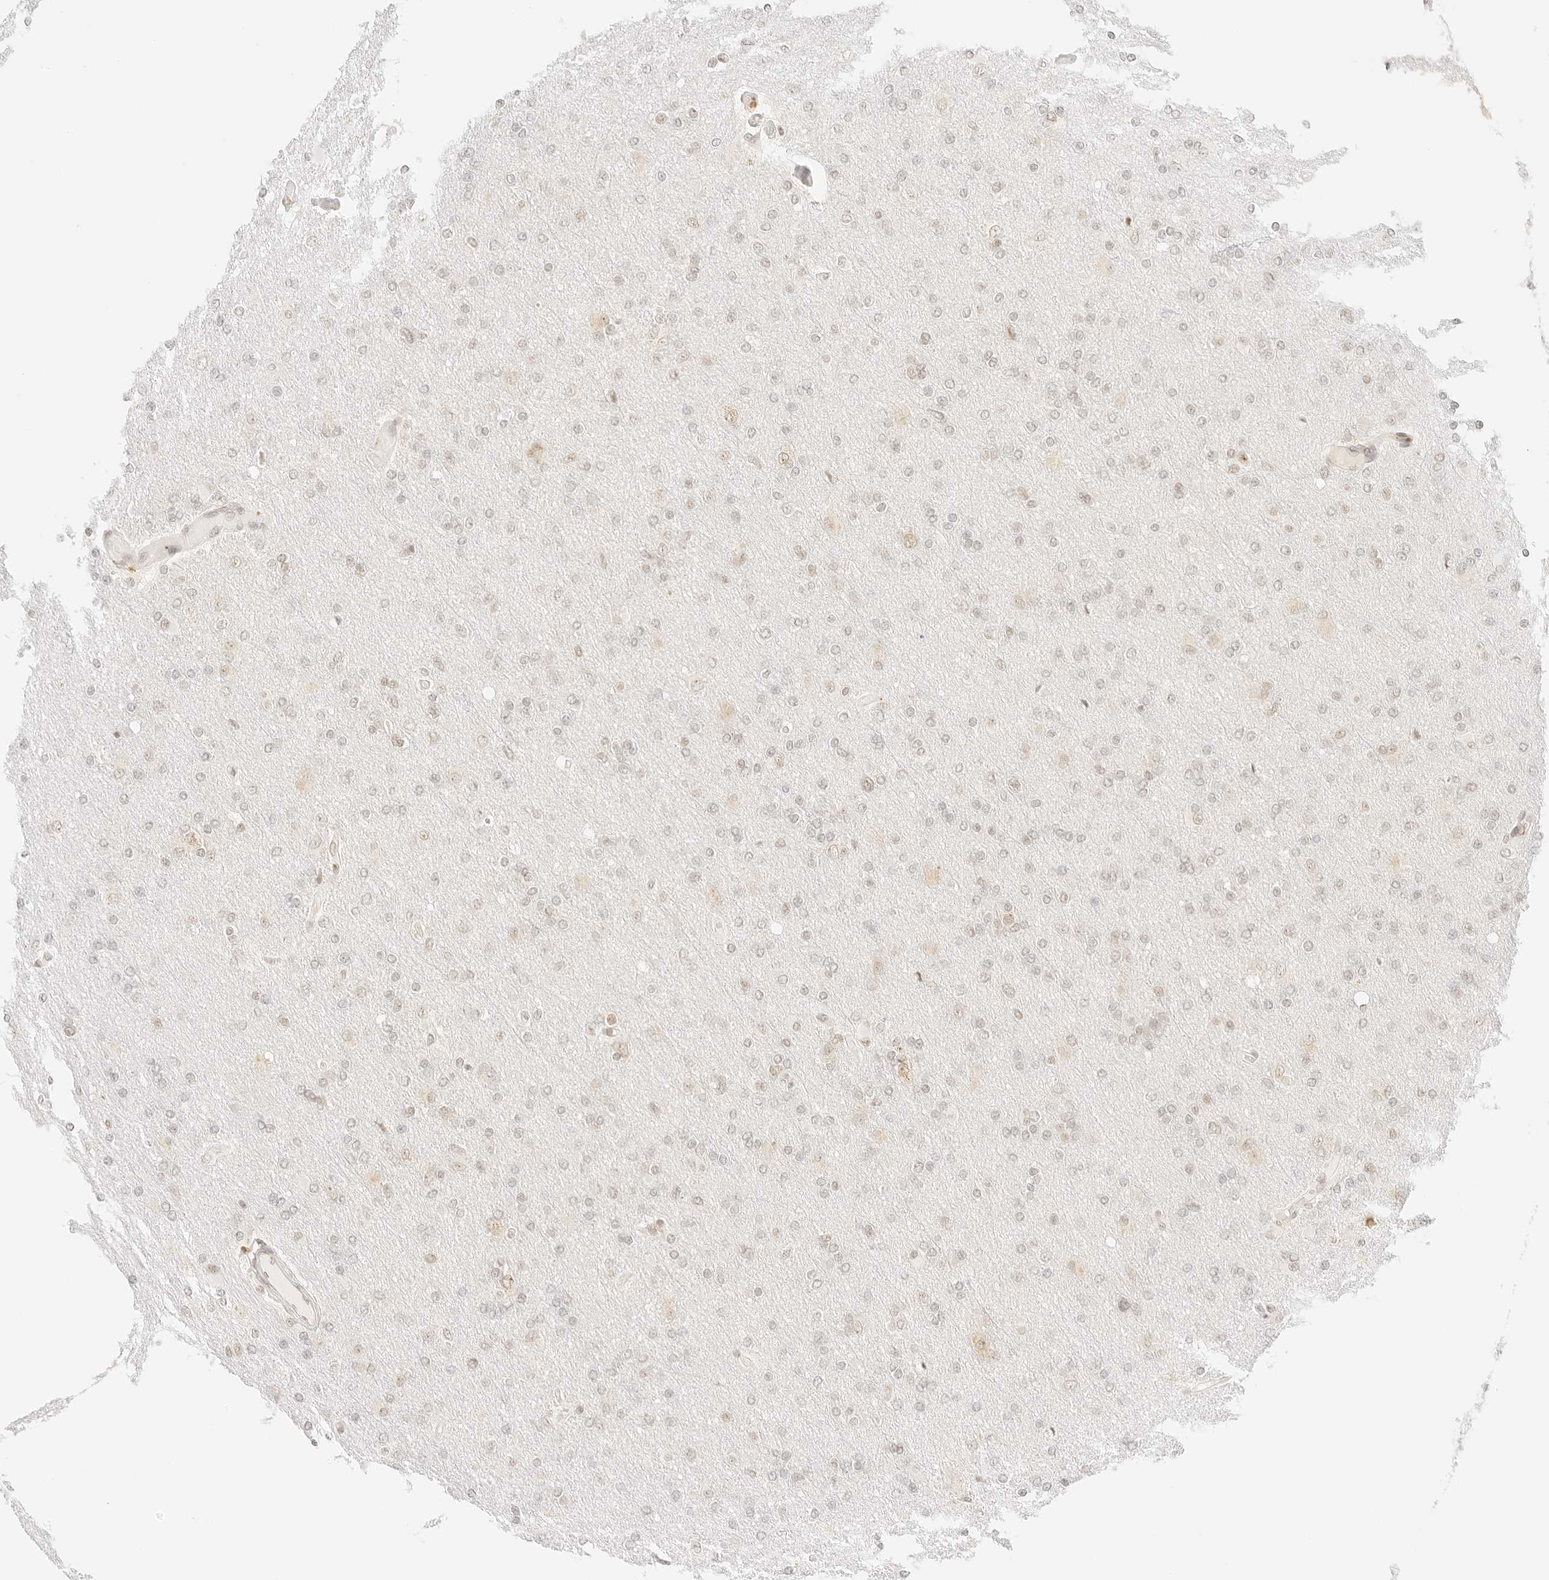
{"staining": {"intensity": "negative", "quantity": "none", "location": "none"}, "tissue": "glioma", "cell_type": "Tumor cells", "image_type": "cancer", "snomed": [{"axis": "morphology", "description": "Glioma, malignant, High grade"}, {"axis": "topography", "description": "Cerebral cortex"}], "caption": "DAB immunohistochemical staining of human glioma demonstrates no significant positivity in tumor cells.", "gene": "GNAS", "patient": {"sex": "female", "age": 36}}